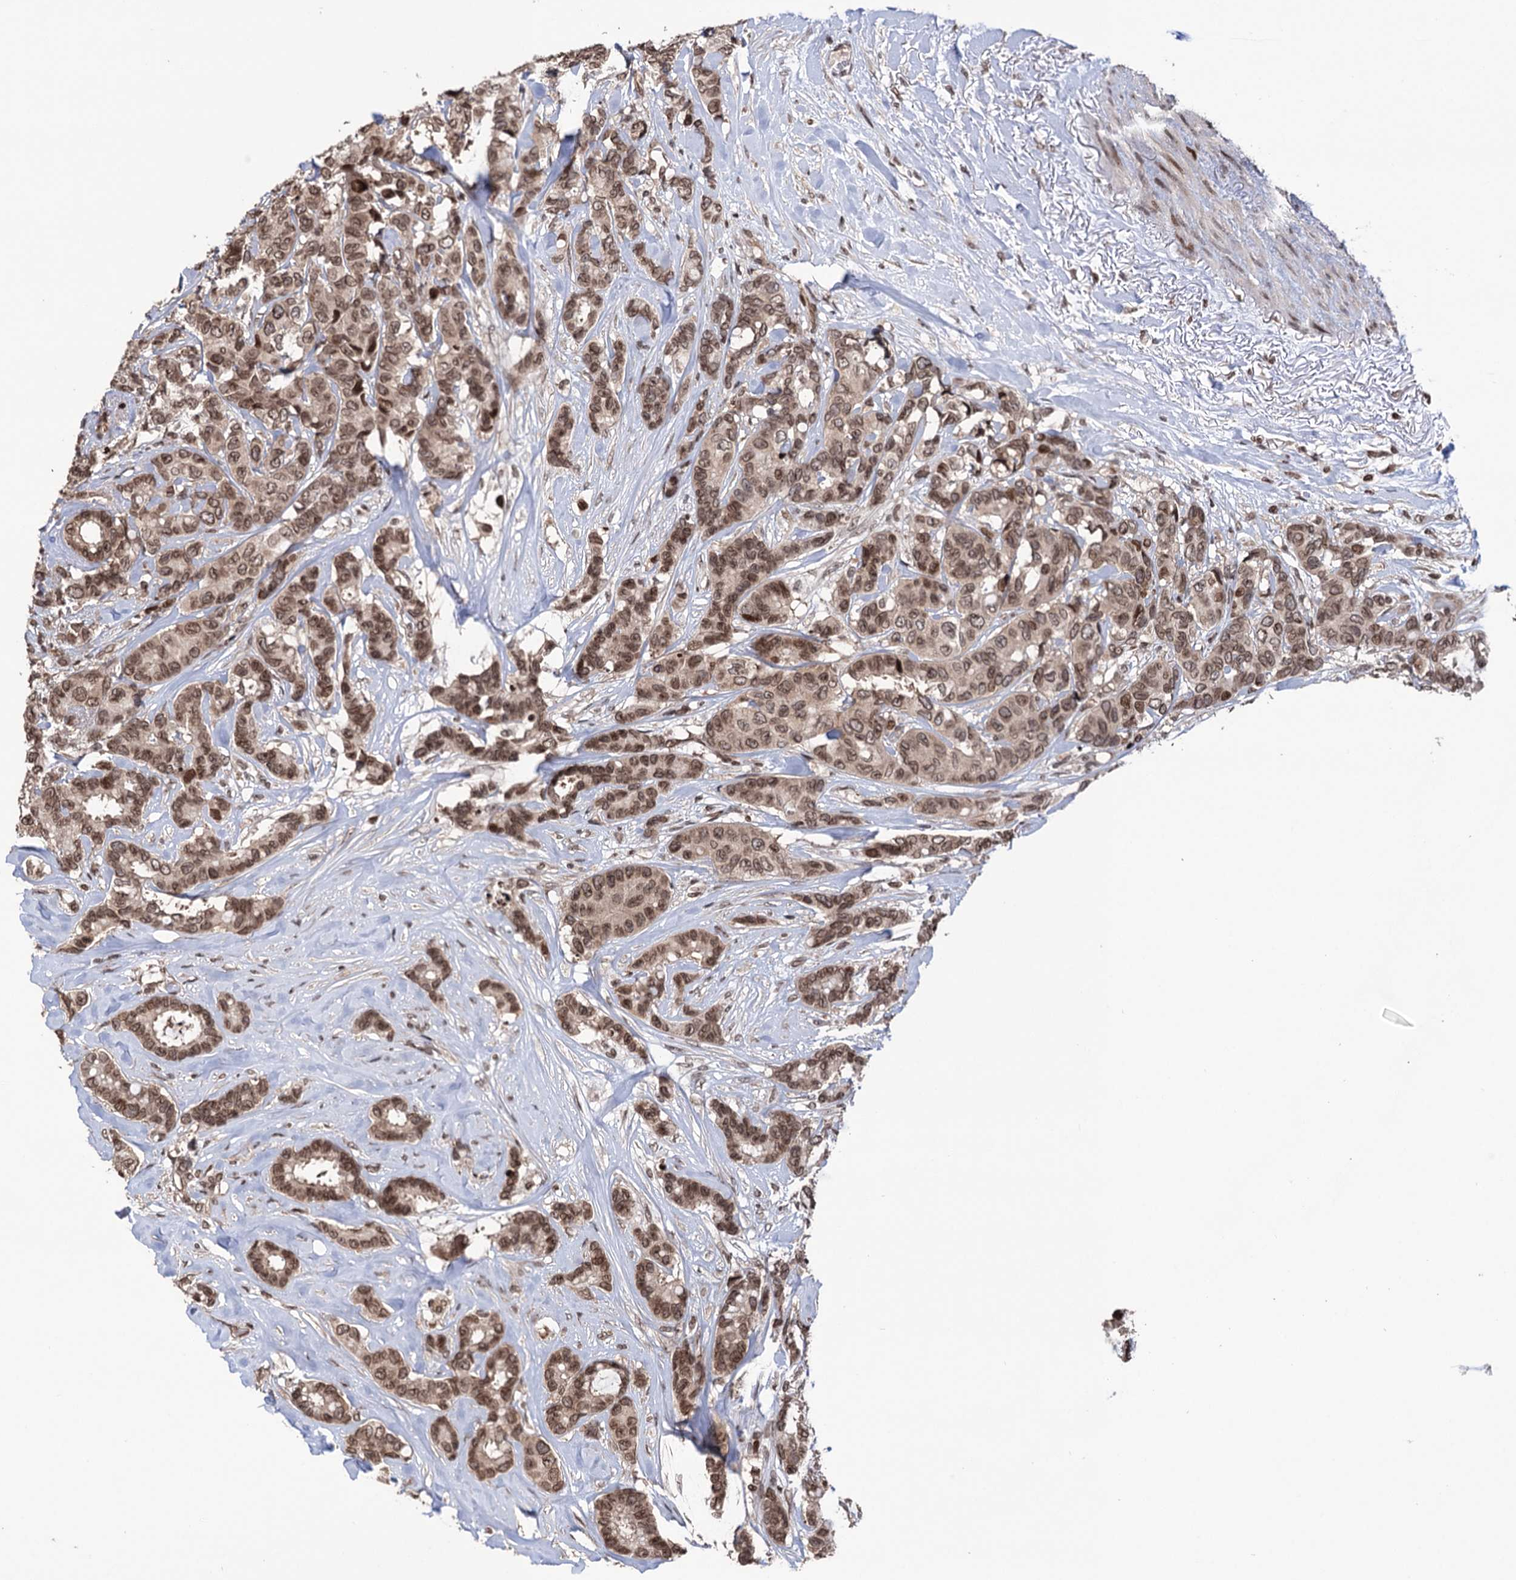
{"staining": {"intensity": "moderate", "quantity": ">75%", "location": "nuclear"}, "tissue": "breast cancer", "cell_type": "Tumor cells", "image_type": "cancer", "snomed": [{"axis": "morphology", "description": "Duct carcinoma"}, {"axis": "topography", "description": "Breast"}], "caption": "A high-resolution histopathology image shows immunohistochemistry staining of breast infiltrating ductal carcinoma, which displays moderate nuclear staining in approximately >75% of tumor cells. Nuclei are stained in blue.", "gene": "CCDC77", "patient": {"sex": "female", "age": 87}}